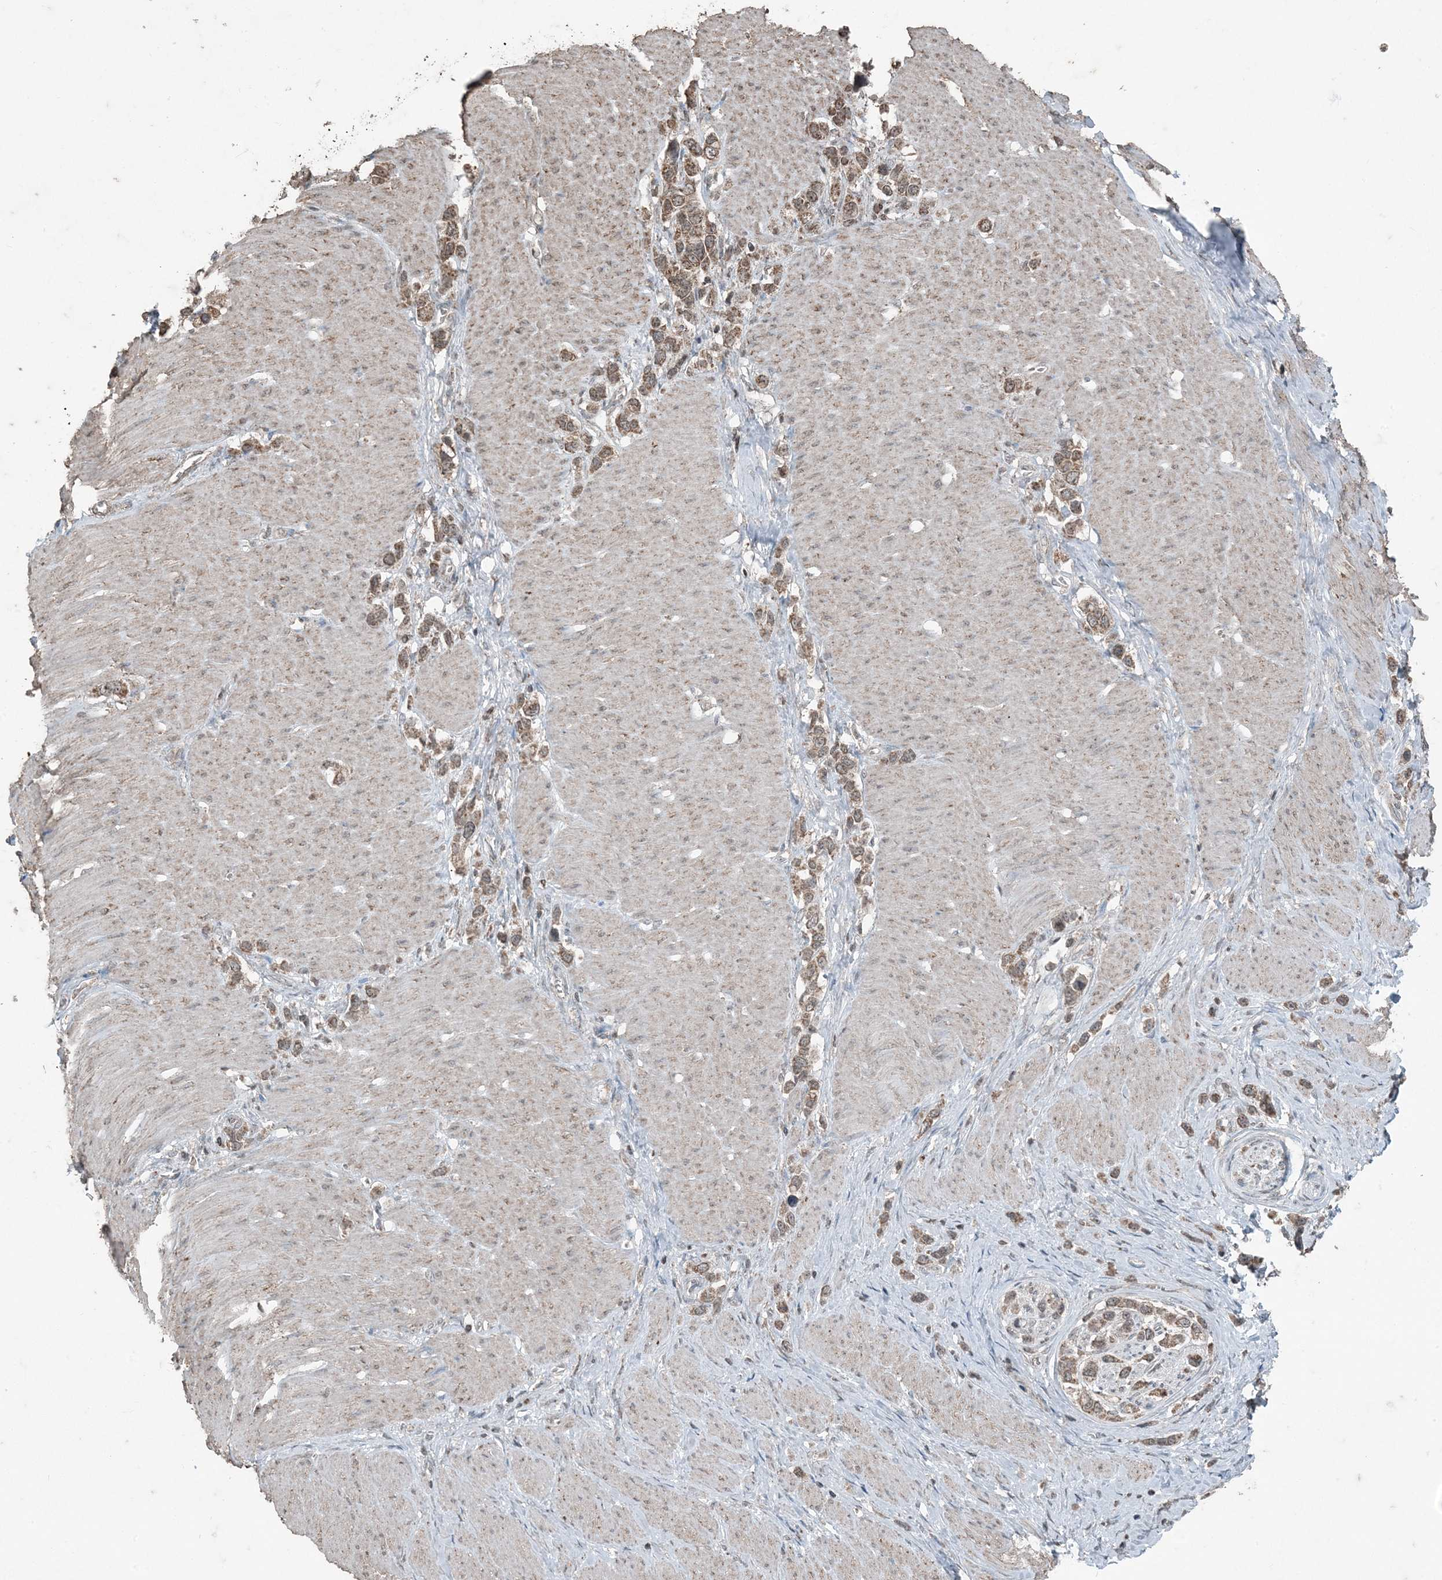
{"staining": {"intensity": "moderate", "quantity": ">75%", "location": "cytoplasmic/membranous"}, "tissue": "stomach cancer", "cell_type": "Tumor cells", "image_type": "cancer", "snomed": [{"axis": "morphology", "description": "Normal tissue, NOS"}, {"axis": "morphology", "description": "Adenocarcinoma, NOS"}, {"axis": "topography", "description": "Stomach, upper"}, {"axis": "topography", "description": "Stomach"}], "caption": "Immunohistochemical staining of human stomach cancer (adenocarcinoma) shows medium levels of moderate cytoplasmic/membranous protein positivity in about >75% of tumor cells. The staining is performed using DAB brown chromogen to label protein expression. The nuclei are counter-stained blue using hematoxylin.", "gene": "GNL1", "patient": {"sex": "female", "age": 65}}